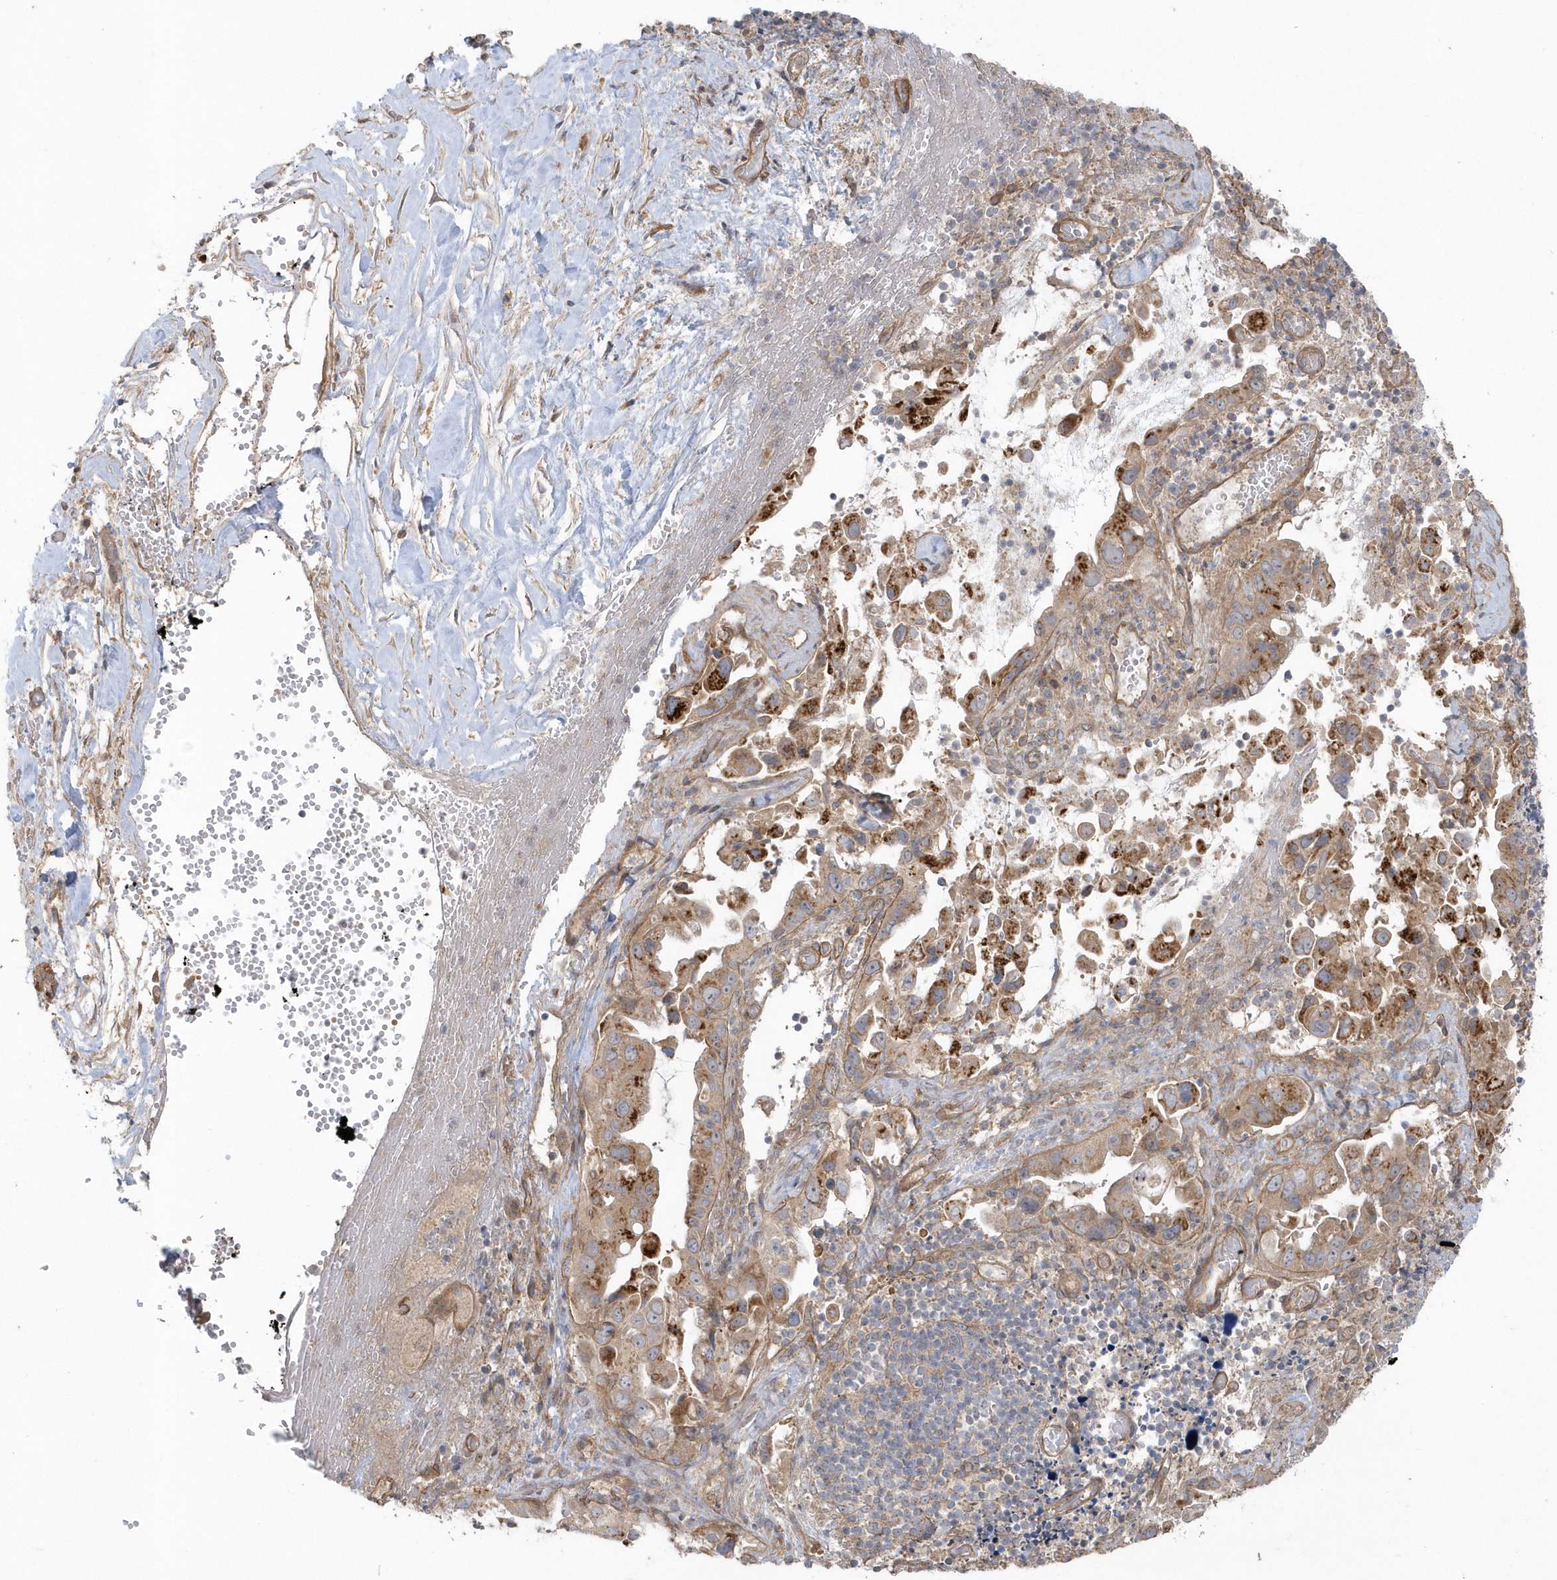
{"staining": {"intensity": "moderate", "quantity": ">75%", "location": "cytoplasmic/membranous"}, "tissue": "pancreatic cancer", "cell_type": "Tumor cells", "image_type": "cancer", "snomed": [{"axis": "morphology", "description": "Inflammation, NOS"}, {"axis": "morphology", "description": "Adenocarcinoma, NOS"}, {"axis": "topography", "description": "Pancreas"}], "caption": "Immunohistochemical staining of human adenocarcinoma (pancreatic) displays moderate cytoplasmic/membranous protein positivity in about >75% of tumor cells. Using DAB (3,3'-diaminobenzidine) (brown) and hematoxylin (blue) stains, captured at high magnification using brightfield microscopy.", "gene": "ACTR1A", "patient": {"sex": "female", "age": 56}}